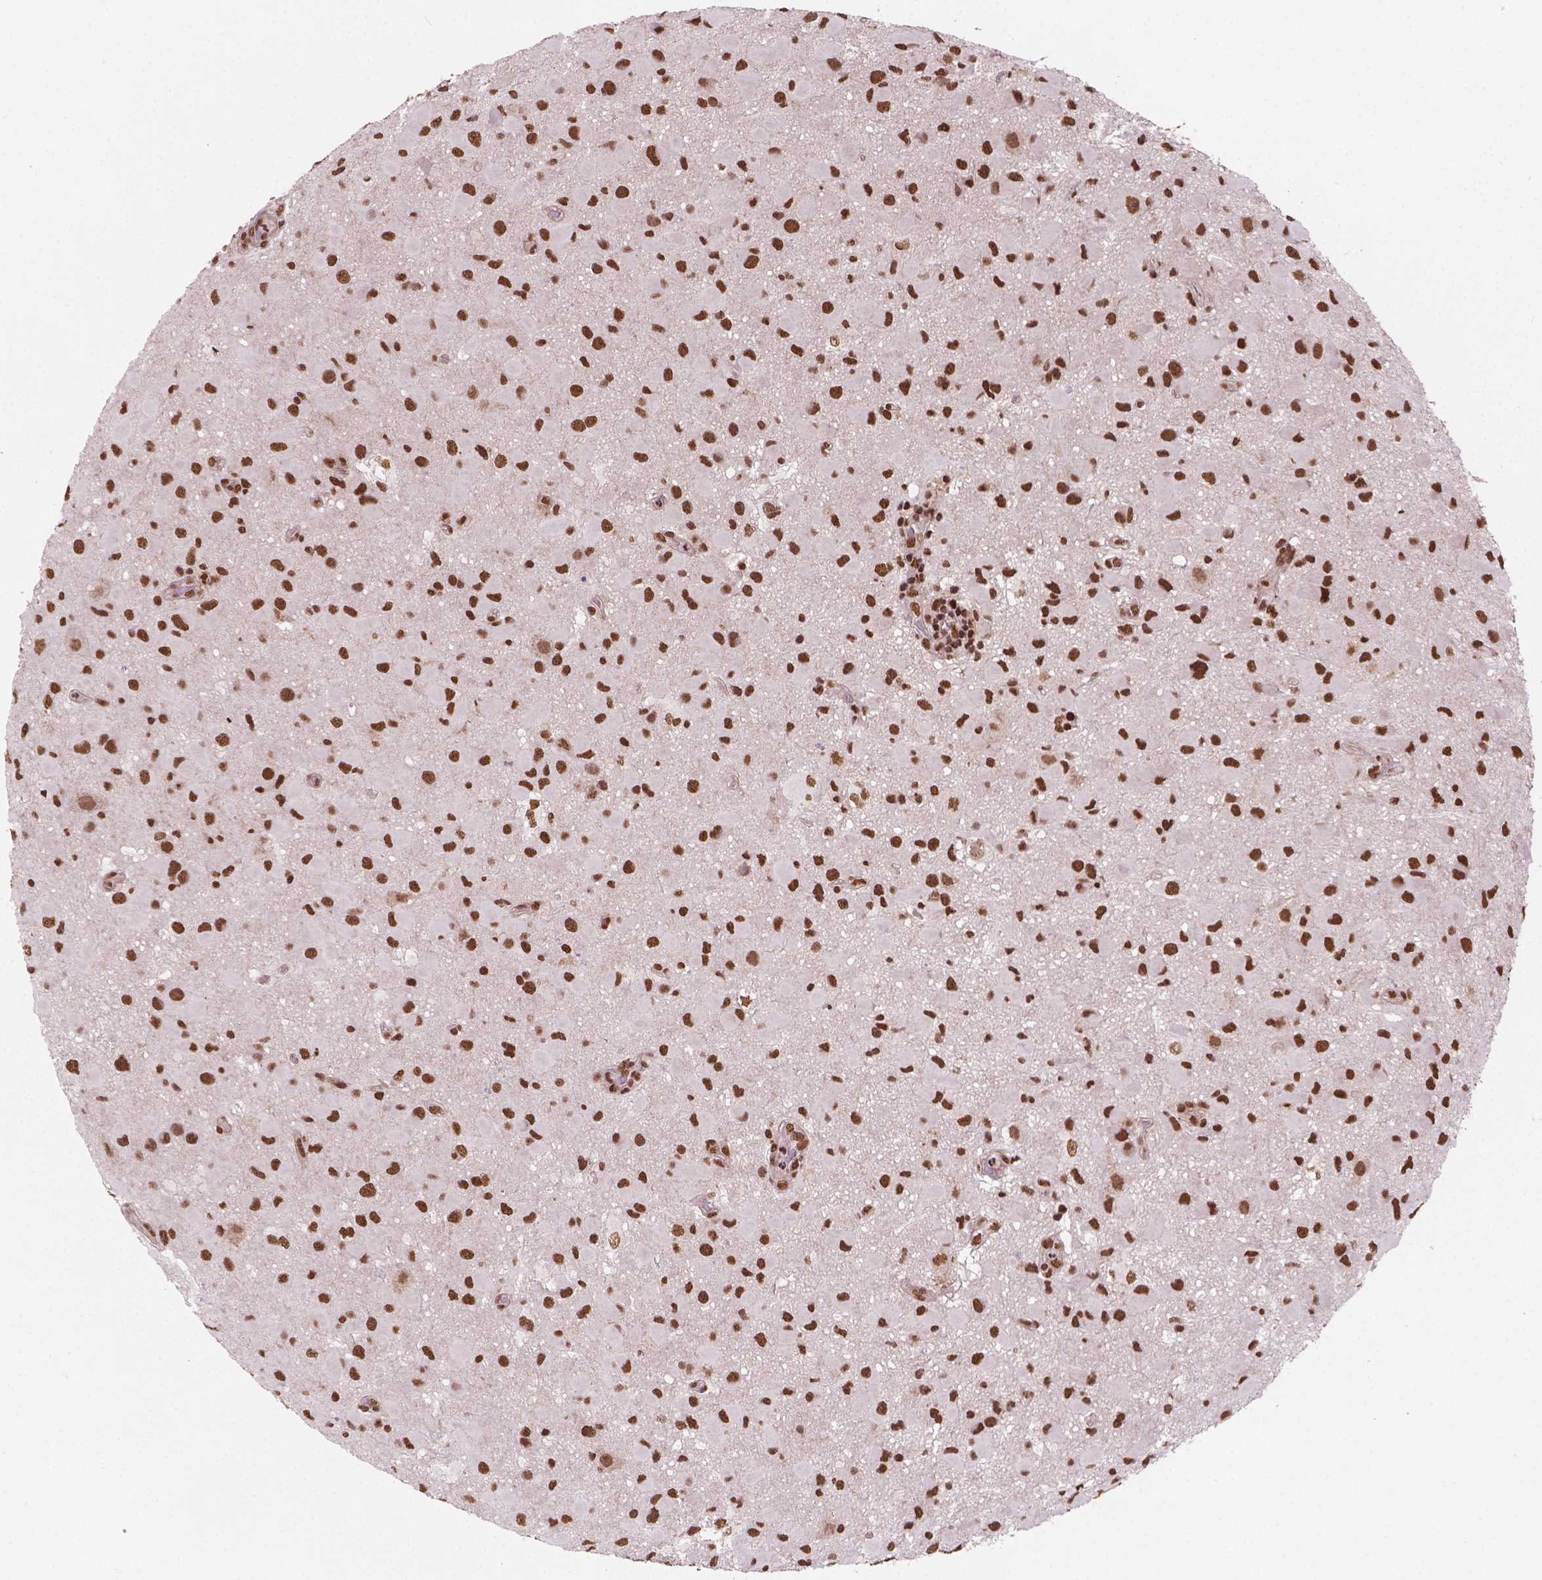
{"staining": {"intensity": "strong", "quantity": ">75%", "location": "nuclear"}, "tissue": "glioma", "cell_type": "Tumor cells", "image_type": "cancer", "snomed": [{"axis": "morphology", "description": "Glioma, malignant, Low grade"}, {"axis": "topography", "description": "Brain"}], "caption": "Strong nuclear protein staining is appreciated in approximately >75% of tumor cells in glioma. (DAB (3,3'-diaminobenzidine) = brown stain, brightfield microscopy at high magnification).", "gene": "SIRT6", "patient": {"sex": "female", "age": 32}}